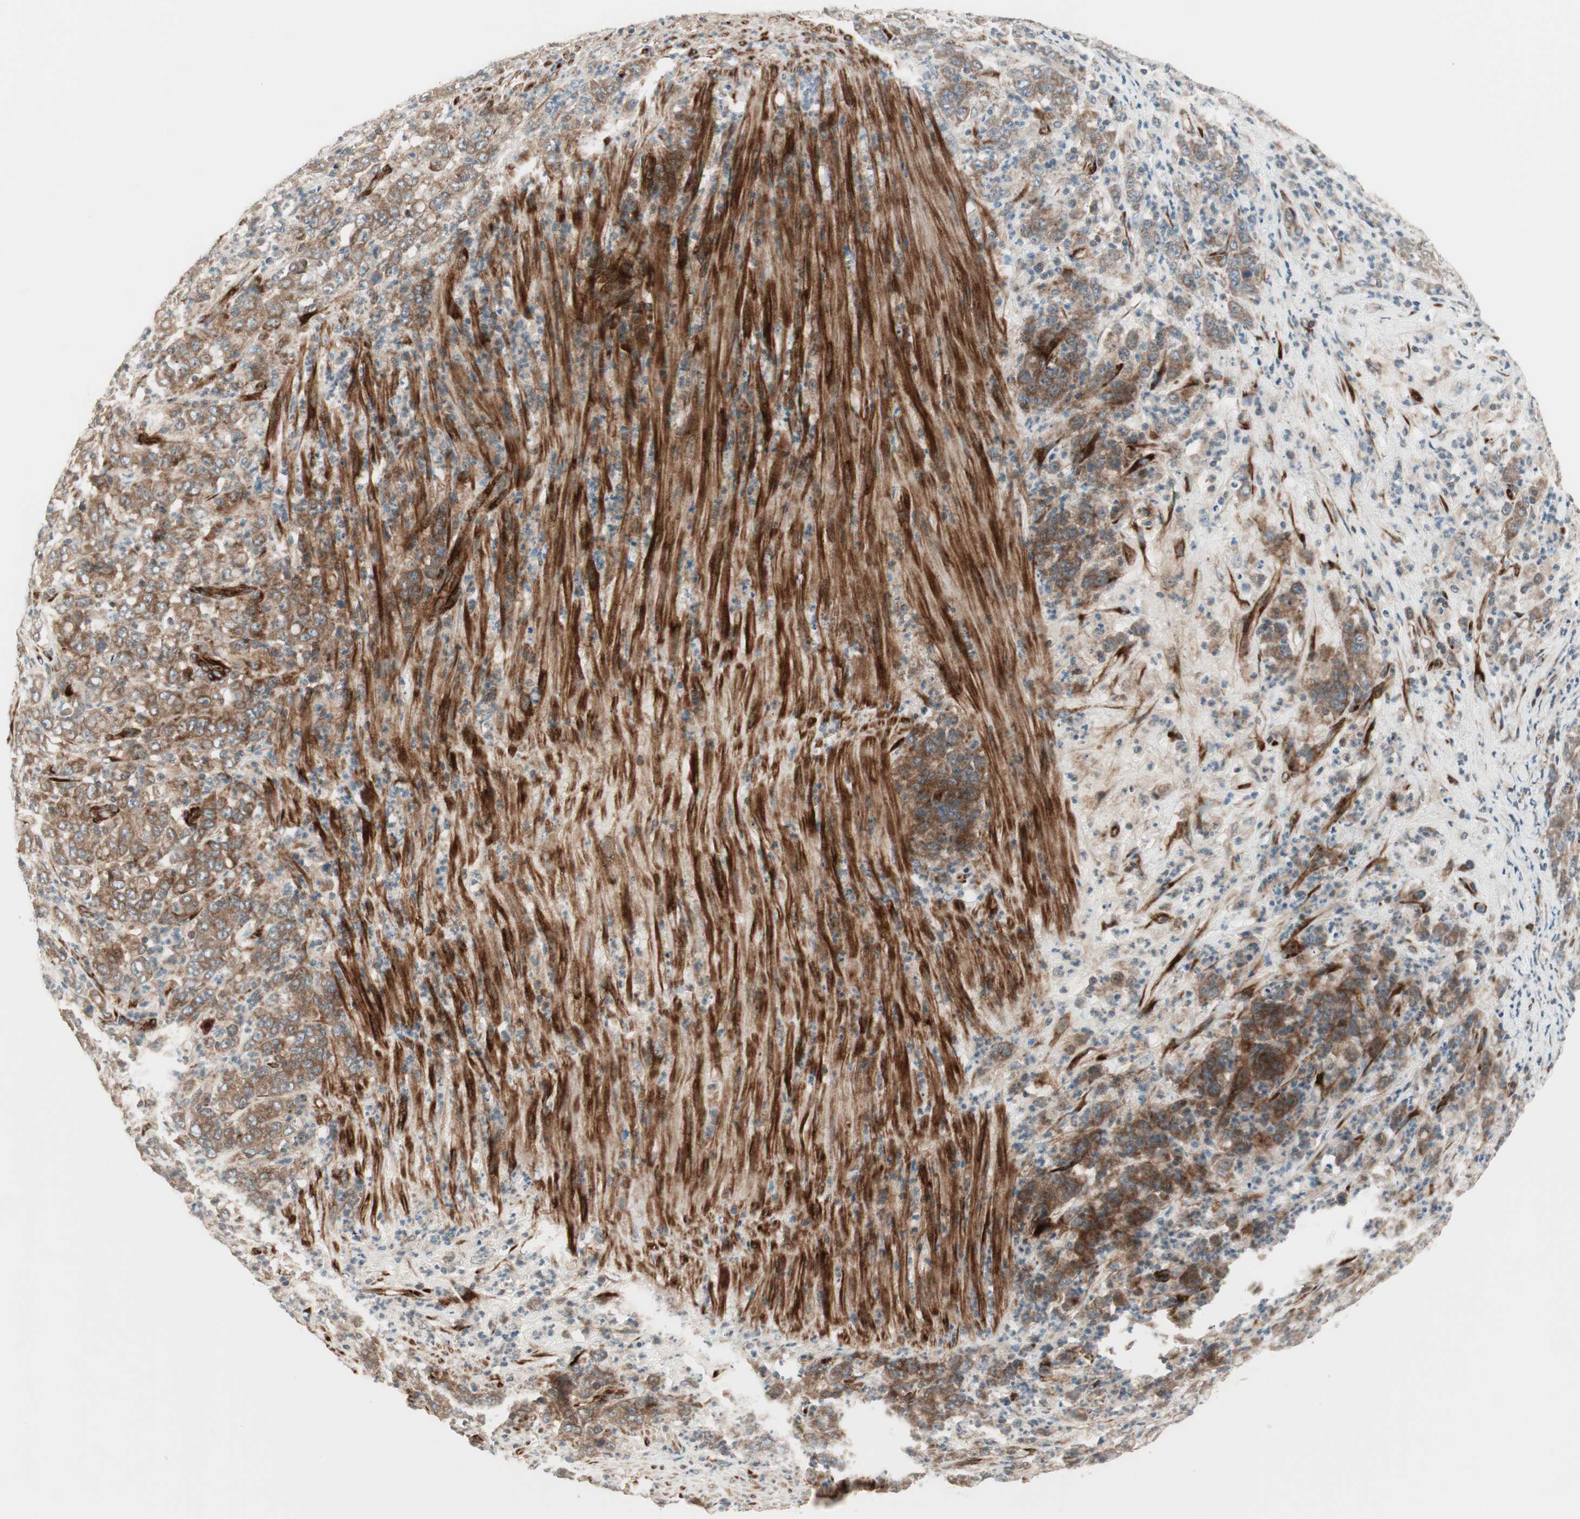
{"staining": {"intensity": "moderate", "quantity": ">75%", "location": "cytoplasmic/membranous"}, "tissue": "stomach cancer", "cell_type": "Tumor cells", "image_type": "cancer", "snomed": [{"axis": "morphology", "description": "Adenocarcinoma, NOS"}, {"axis": "topography", "description": "Stomach, lower"}], "caption": "An image showing moderate cytoplasmic/membranous positivity in about >75% of tumor cells in adenocarcinoma (stomach), as visualized by brown immunohistochemical staining.", "gene": "PPP2R5E", "patient": {"sex": "female", "age": 71}}